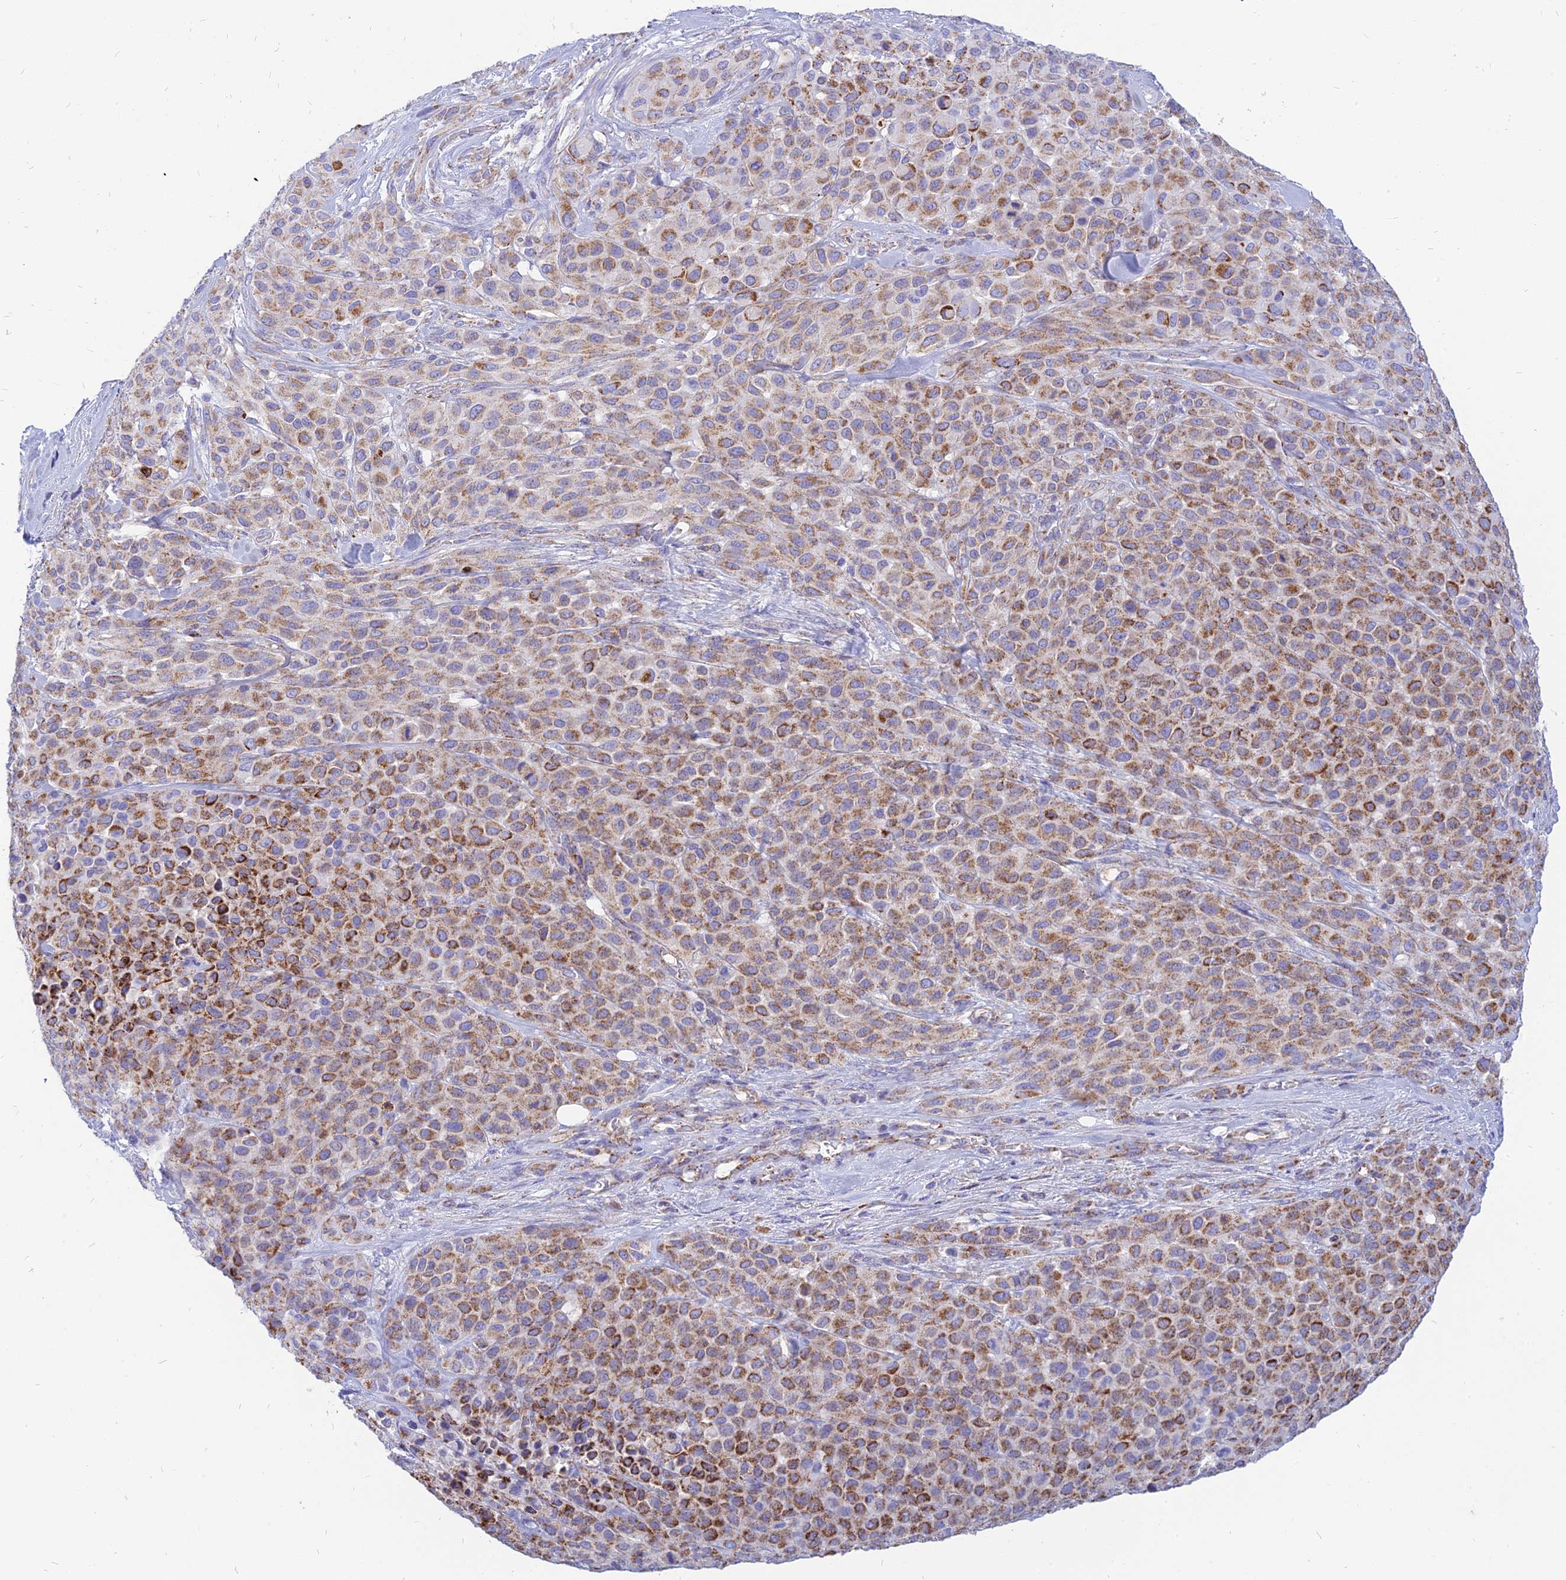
{"staining": {"intensity": "moderate", "quantity": ">75%", "location": "cytoplasmic/membranous"}, "tissue": "melanoma", "cell_type": "Tumor cells", "image_type": "cancer", "snomed": [{"axis": "morphology", "description": "Malignant melanoma, Metastatic site"}, {"axis": "topography", "description": "Skin"}], "caption": "Malignant melanoma (metastatic site) stained with a brown dye reveals moderate cytoplasmic/membranous positive staining in about >75% of tumor cells.", "gene": "PACC1", "patient": {"sex": "female", "age": 81}}